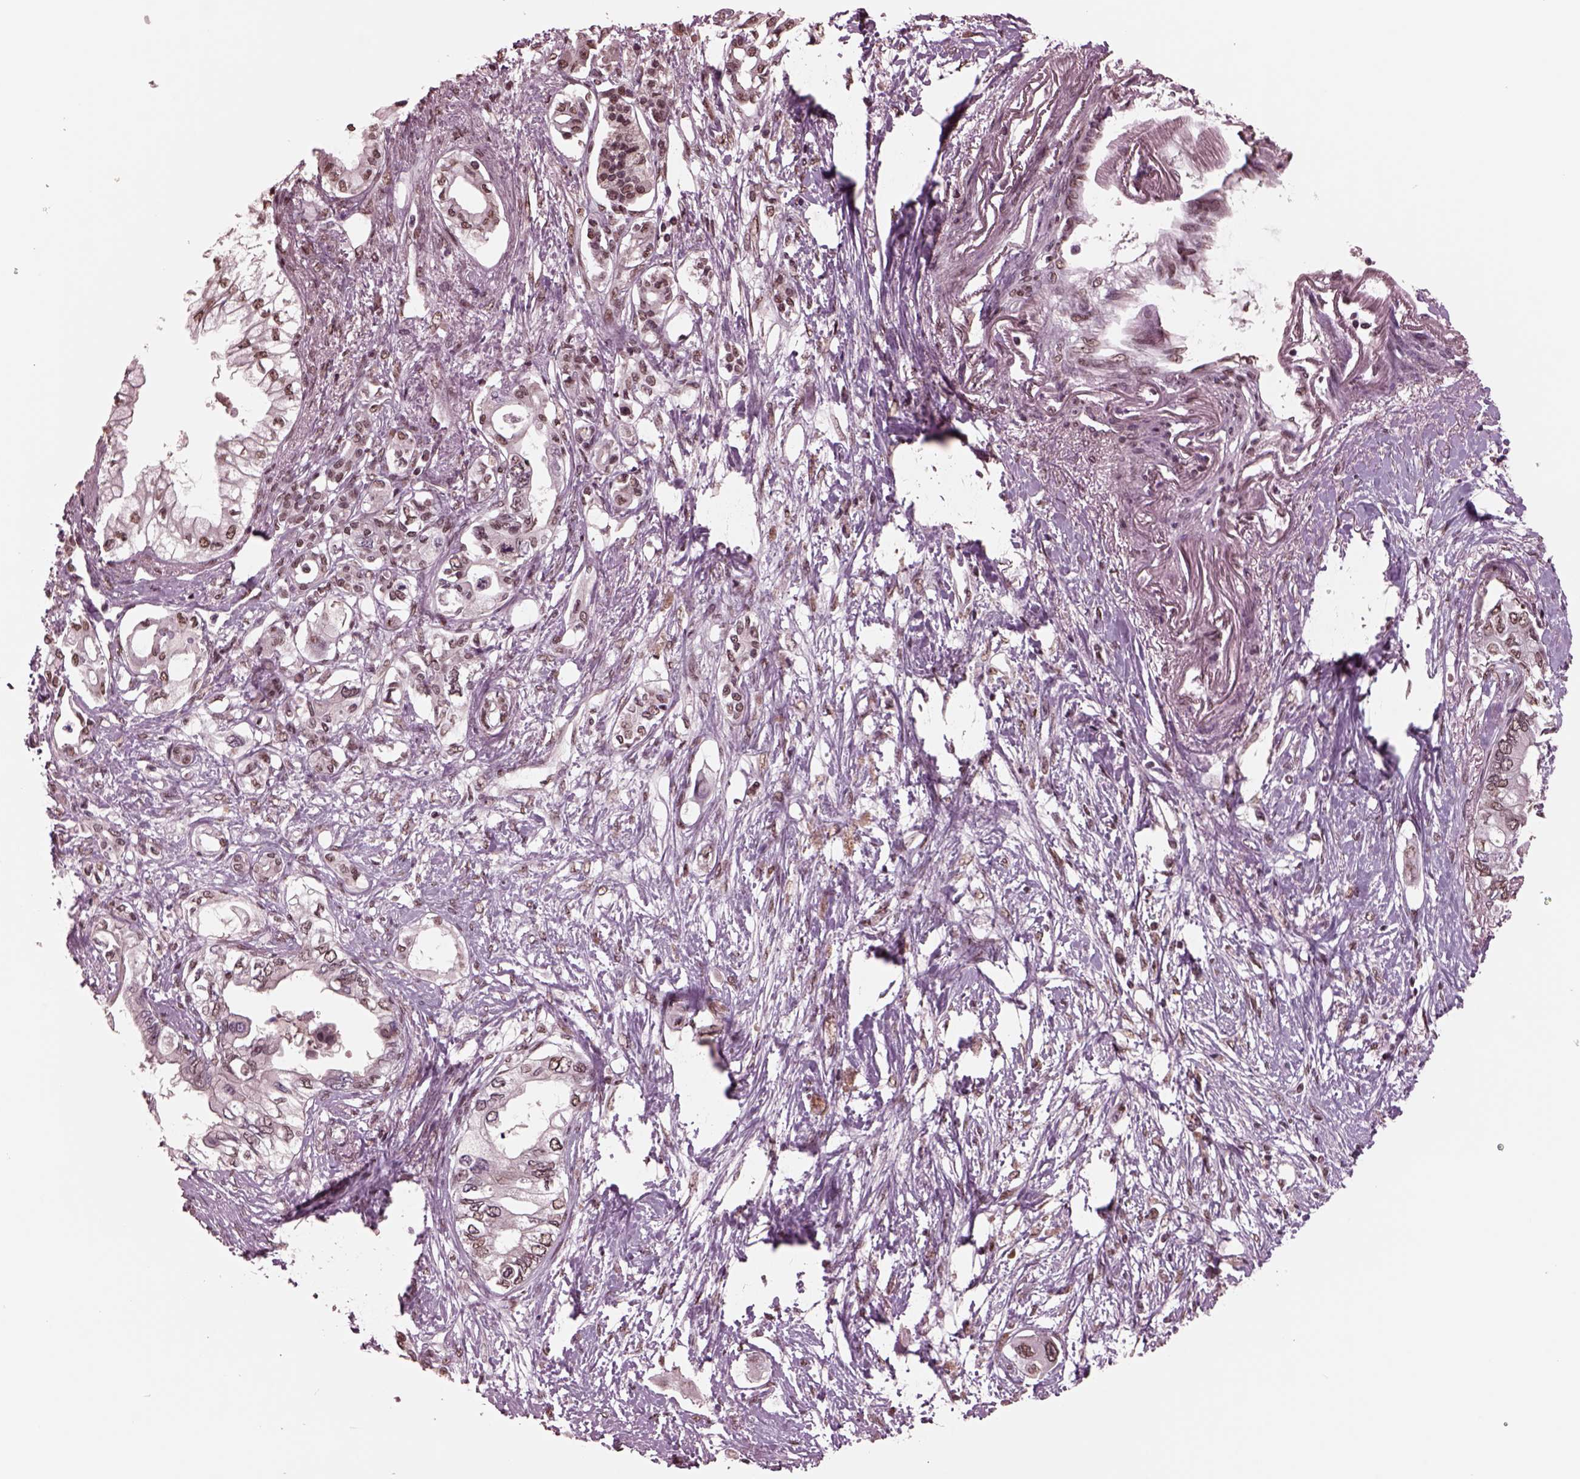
{"staining": {"intensity": "weak", "quantity": "25%-75%", "location": "nuclear"}, "tissue": "pancreatic cancer", "cell_type": "Tumor cells", "image_type": "cancer", "snomed": [{"axis": "morphology", "description": "Adenocarcinoma, NOS"}, {"axis": "topography", "description": "Pancreas"}], "caption": "Human pancreatic cancer stained for a protein (brown) shows weak nuclear positive expression in about 25%-75% of tumor cells.", "gene": "NAP1L5", "patient": {"sex": "female", "age": 63}}